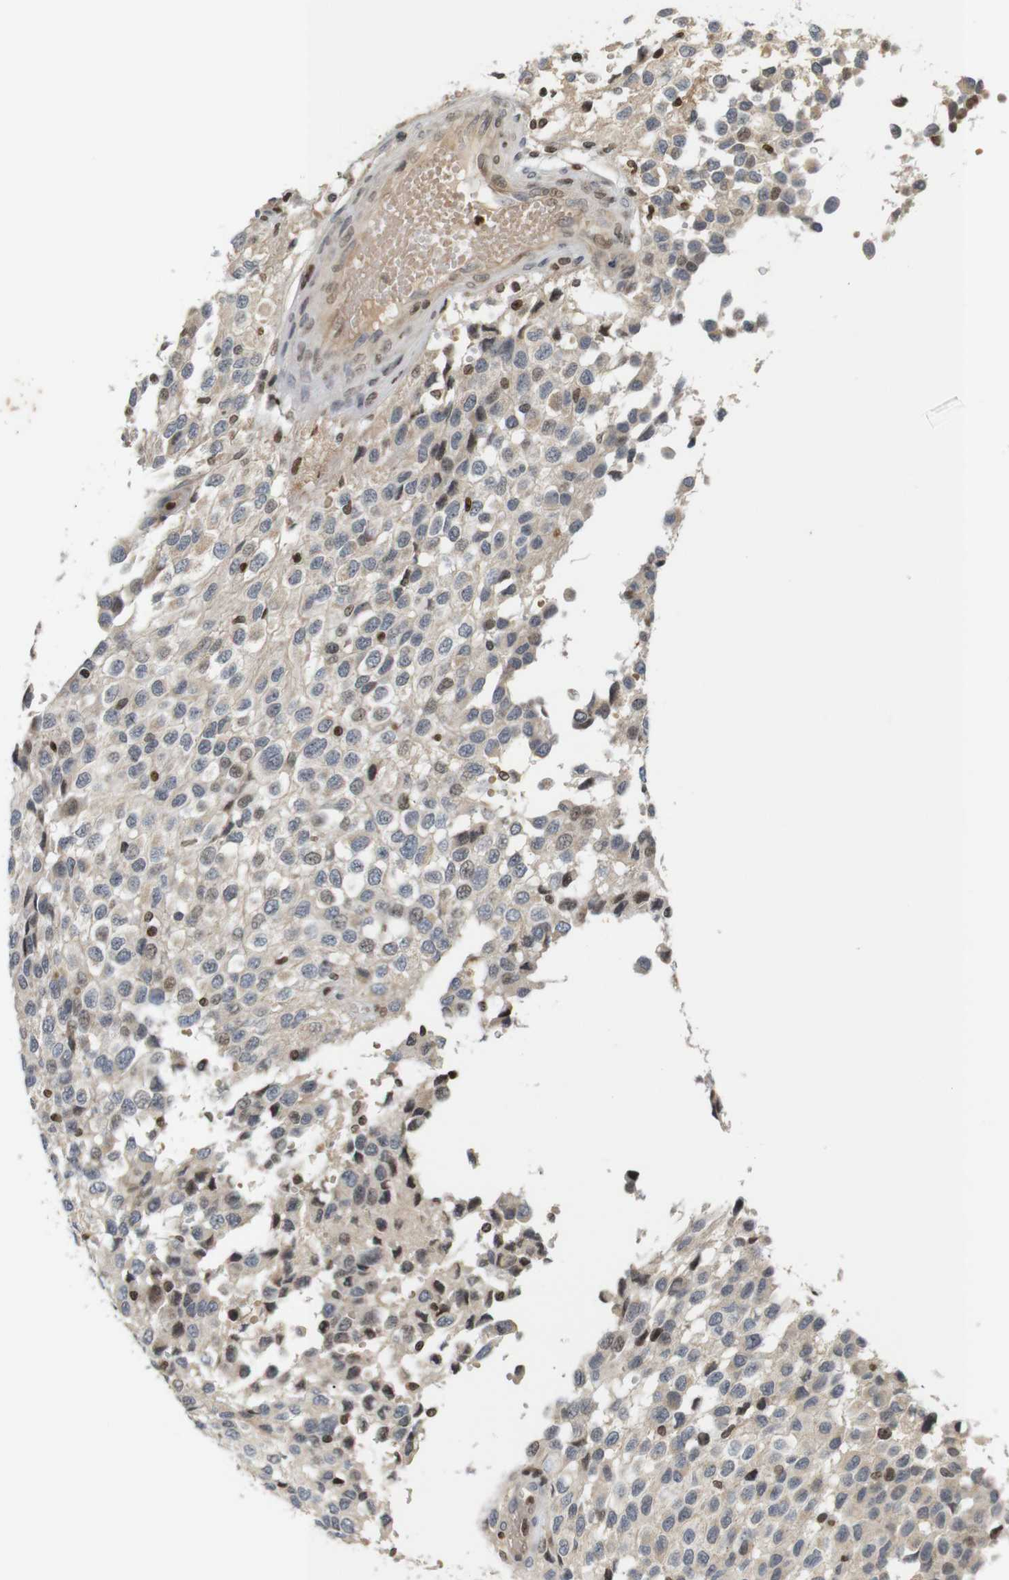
{"staining": {"intensity": "weak", "quantity": "25%-75%", "location": "cytoplasmic/membranous,nuclear"}, "tissue": "glioma", "cell_type": "Tumor cells", "image_type": "cancer", "snomed": [{"axis": "morphology", "description": "Glioma, malignant, High grade"}, {"axis": "topography", "description": "Brain"}], "caption": "Human malignant high-grade glioma stained for a protein (brown) reveals weak cytoplasmic/membranous and nuclear positive staining in approximately 25%-75% of tumor cells.", "gene": "MBD1", "patient": {"sex": "male", "age": 32}}